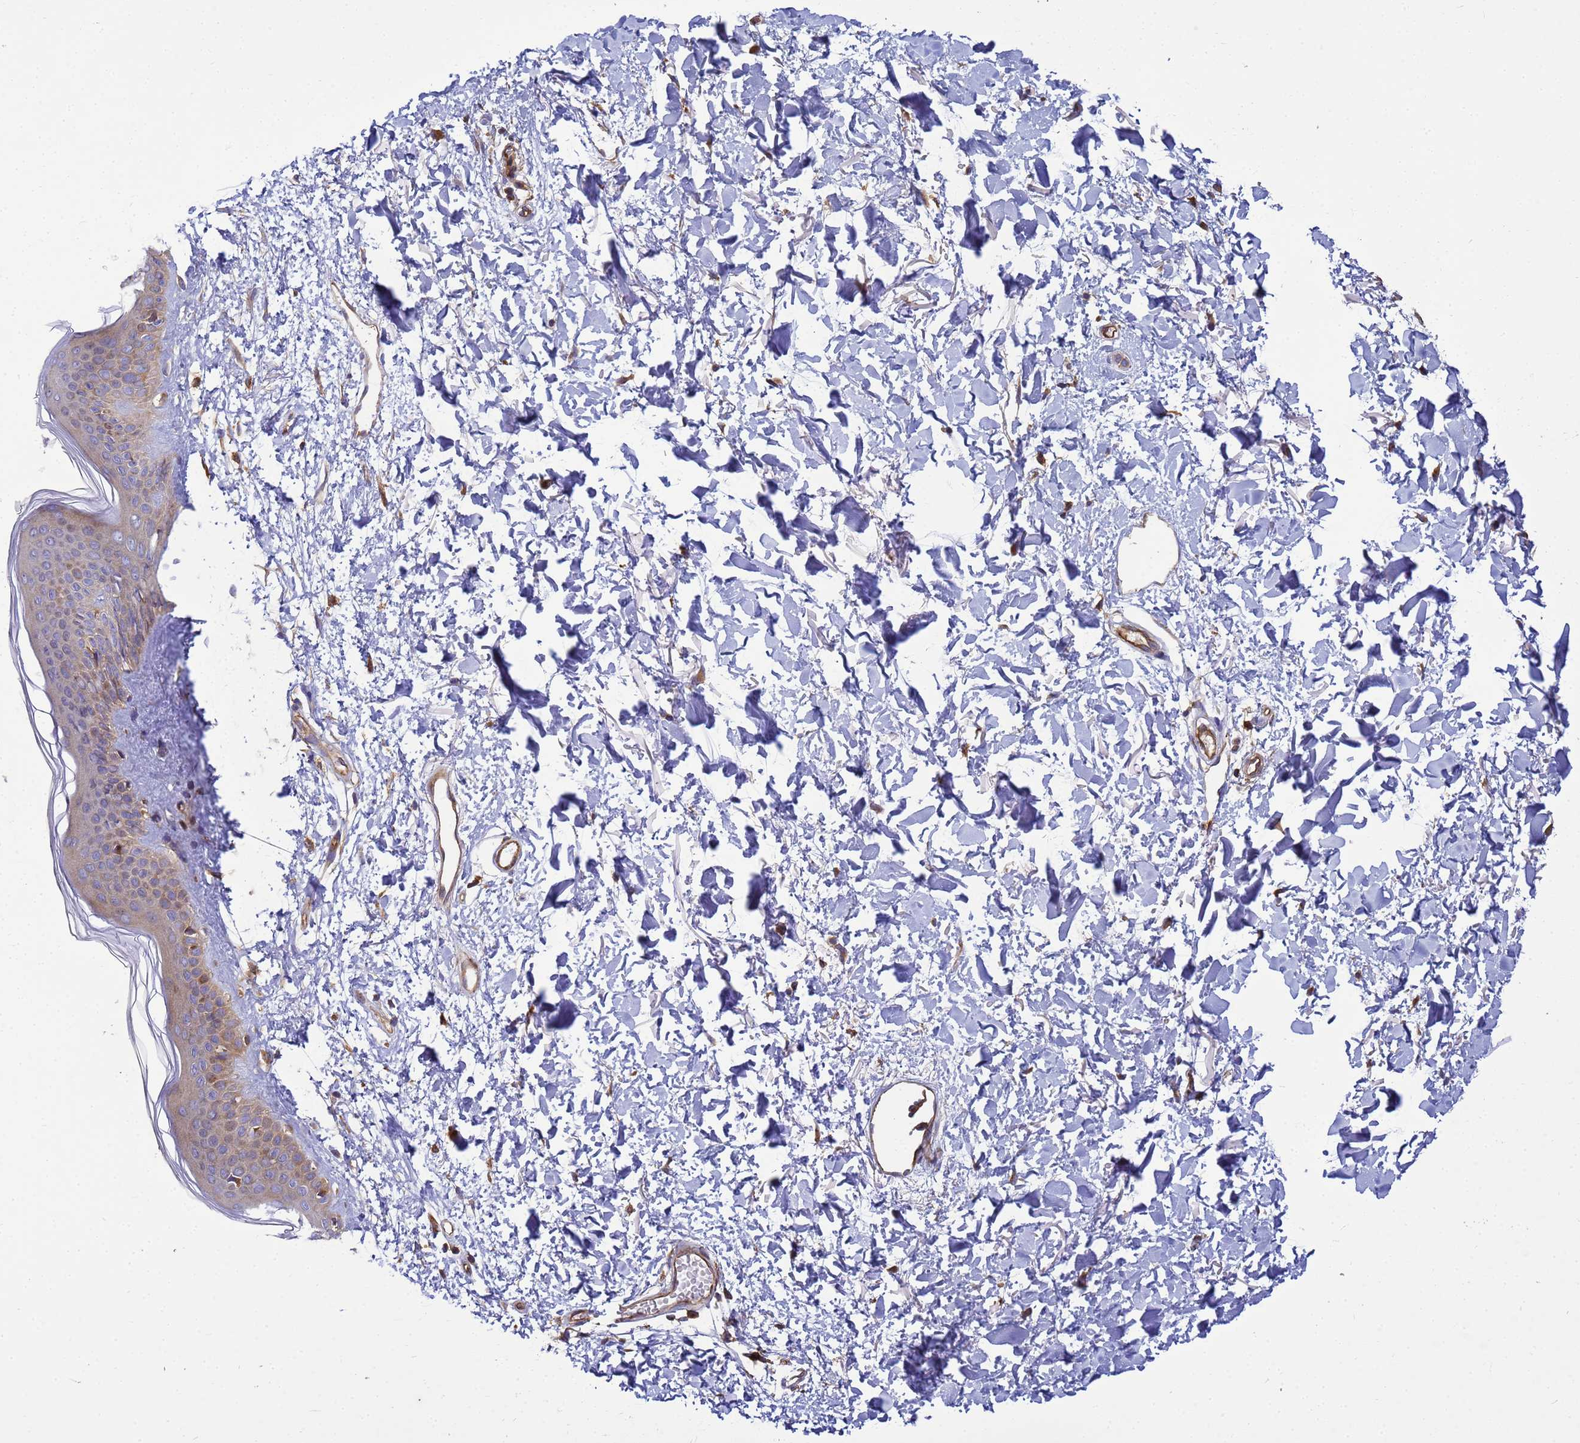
{"staining": {"intensity": "moderate", "quantity": ">75%", "location": "cytoplasmic/membranous"}, "tissue": "skin", "cell_type": "Fibroblasts", "image_type": "normal", "snomed": [{"axis": "morphology", "description": "Normal tissue, NOS"}, {"axis": "topography", "description": "Skin"}], "caption": "IHC of normal human skin displays medium levels of moderate cytoplasmic/membranous positivity in approximately >75% of fibroblasts. (DAB = brown stain, brightfield microscopy at high magnification).", "gene": "BECN1", "patient": {"sex": "female", "age": 58}}